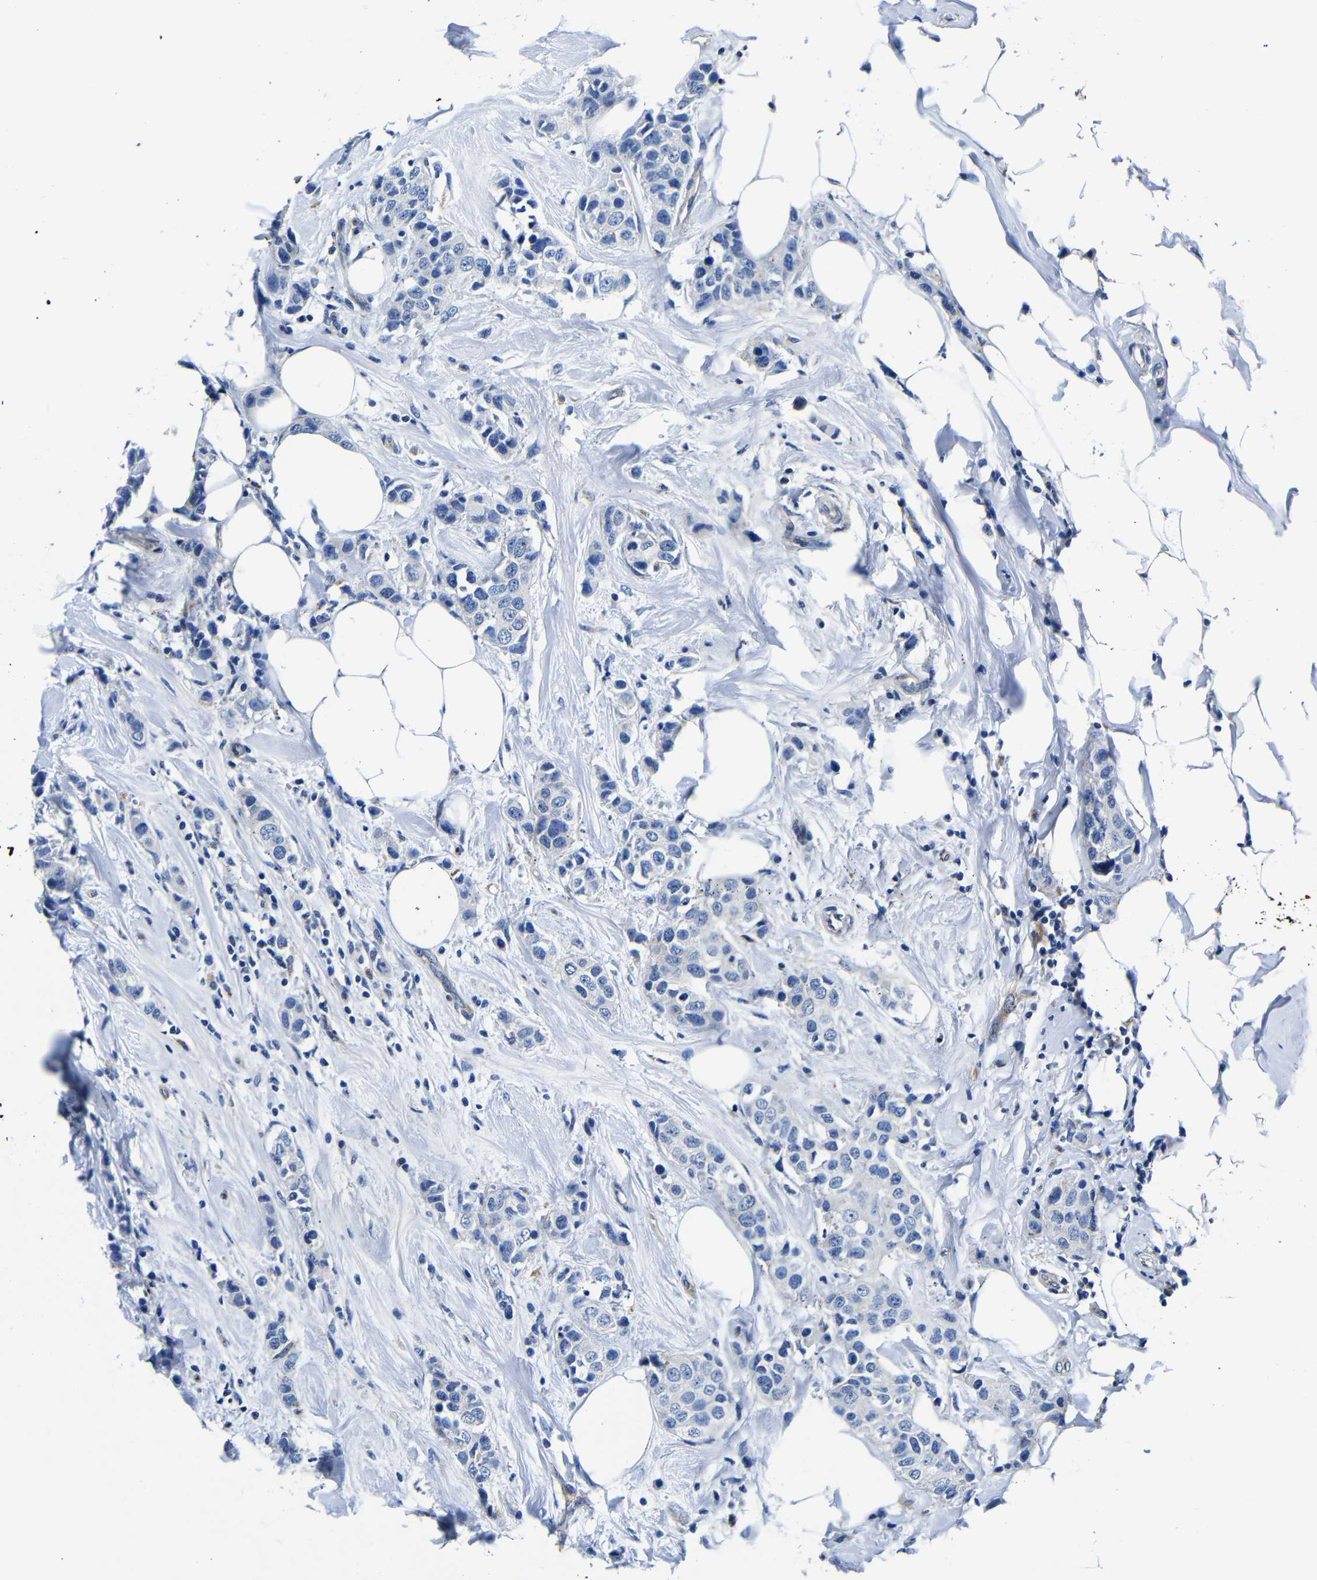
{"staining": {"intensity": "negative", "quantity": "none", "location": "none"}, "tissue": "breast cancer", "cell_type": "Tumor cells", "image_type": "cancer", "snomed": [{"axis": "morphology", "description": "Normal tissue, NOS"}, {"axis": "morphology", "description": "Duct carcinoma"}, {"axis": "topography", "description": "Breast"}], "caption": "The image demonstrates no significant staining in tumor cells of breast cancer (intraductal carcinoma).", "gene": "GIMAP2", "patient": {"sex": "female", "age": 50}}